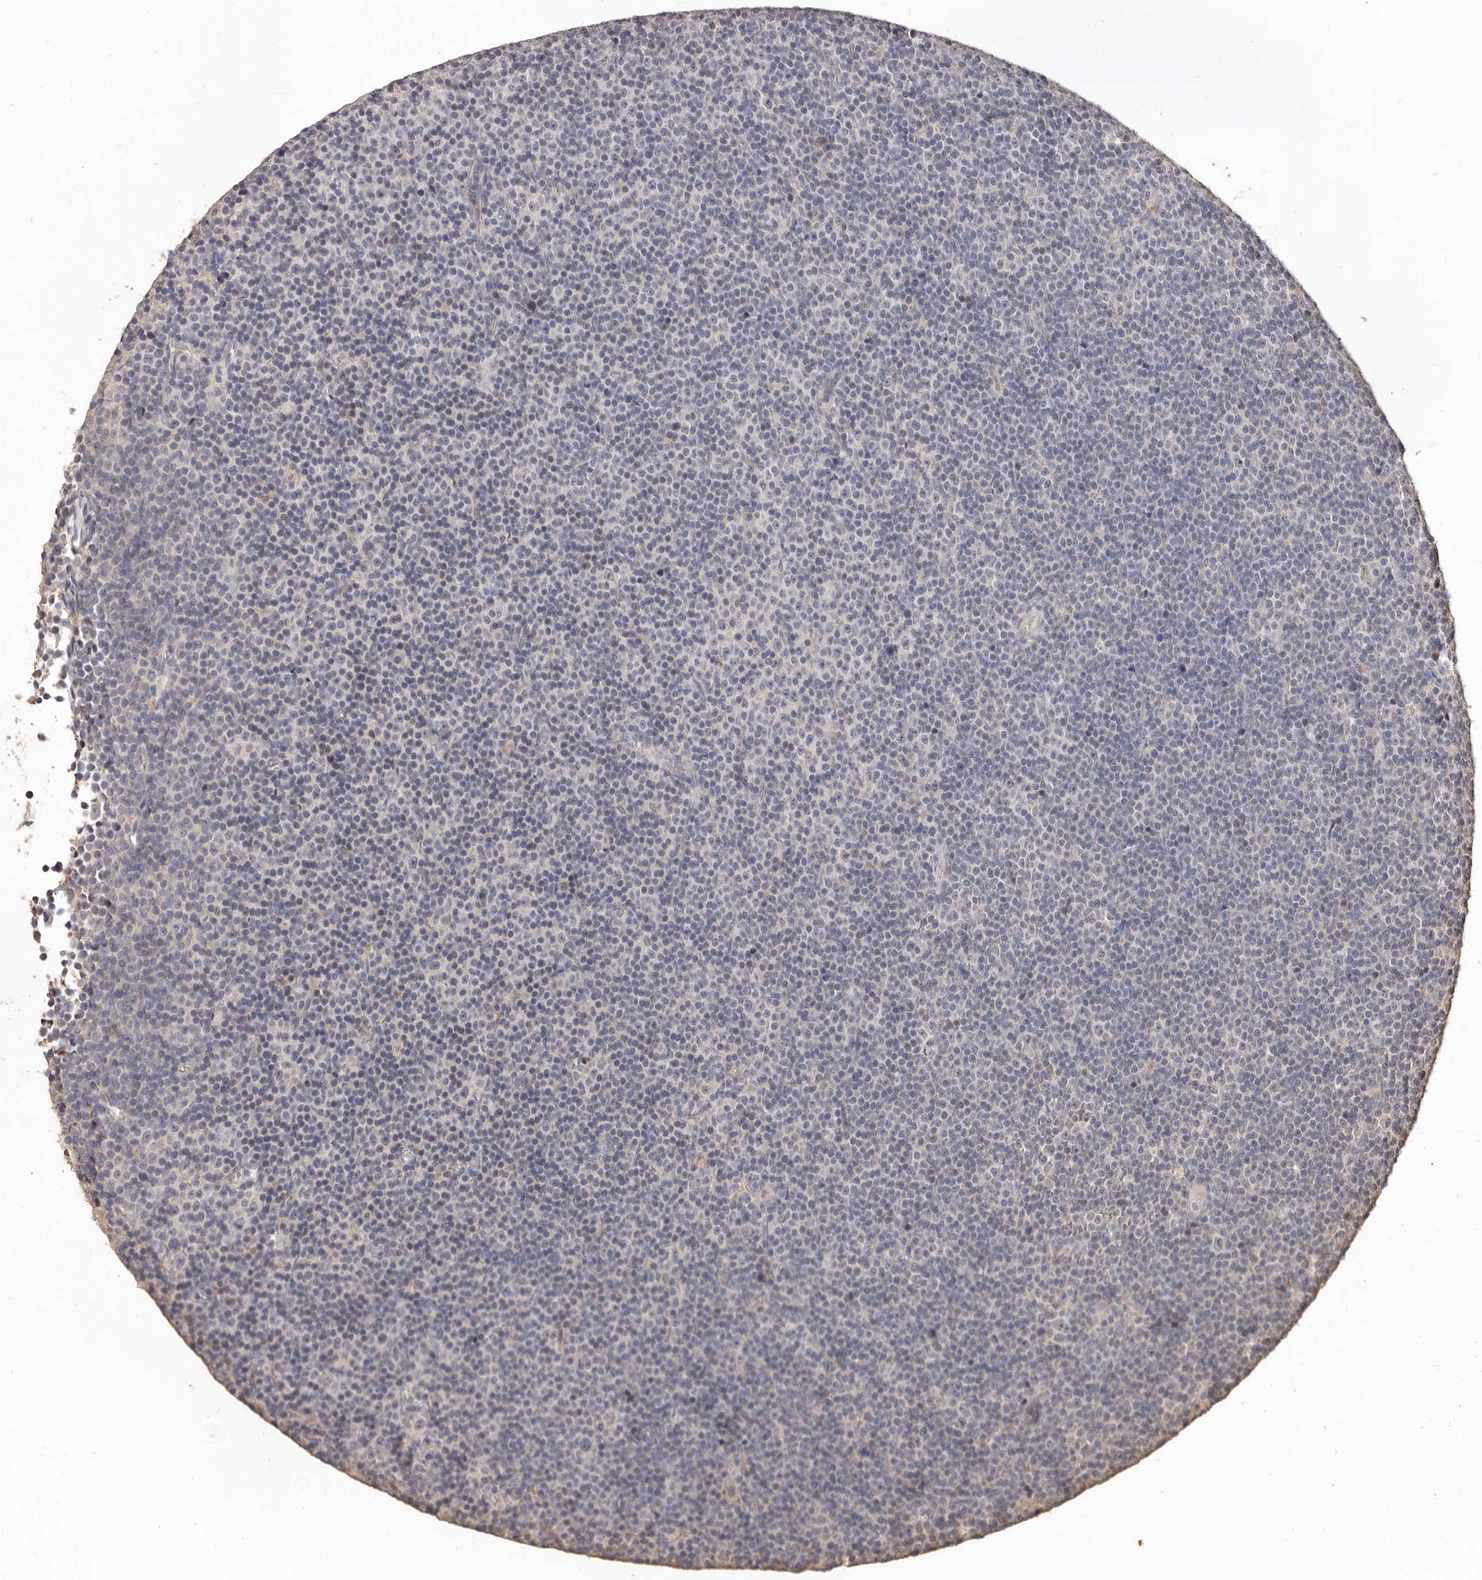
{"staining": {"intensity": "negative", "quantity": "none", "location": "none"}, "tissue": "lymphoma", "cell_type": "Tumor cells", "image_type": "cancer", "snomed": [{"axis": "morphology", "description": "Malignant lymphoma, non-Hodgkin's type, Low grade"}, {"axis": "topography", "description": "Lymph node"}], "caption": "Malignant lymphoma, non-Hodgkin's type (low-grade) was stained to show a protein in brown. There is no significant staining in tumor cells. (Brightfield microscopy of DAB (3,3'-diaminobenzidine) immunohistochemistry (IHC) at high magnification).", "gene": "INAVA", "patient": {"sex": "female", "age": 67}}